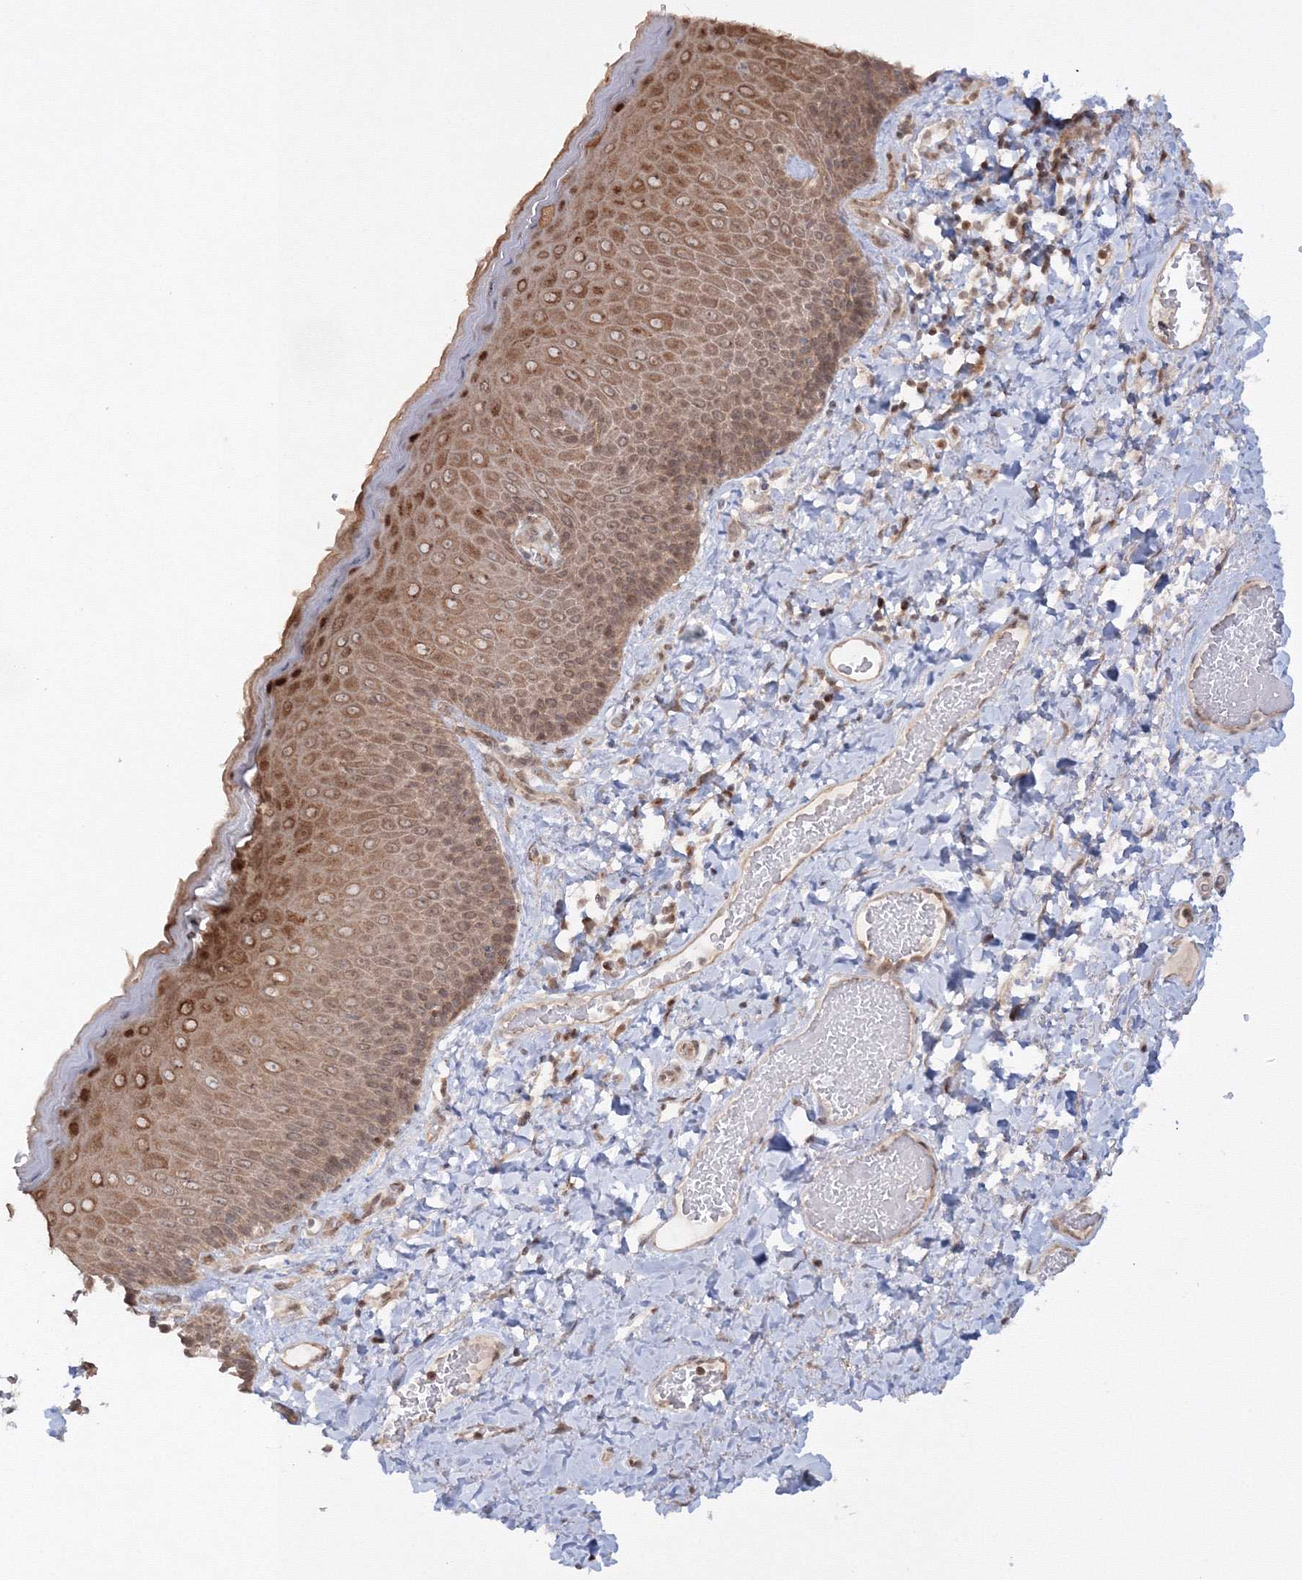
{"staining": {"intensity": "moderate", "quantity": ">75%", "location": "cytoplasmic/membranous,nuclear"}, "tissue": "skin", "cell_type": "Epidermal cells", "image_type": "normal", "snomed": [{"axis": "morphology", "description": "Normal tissue, NOS"}, {"axis": "topography", "description": "Anal"}], "caption": "This is an image of immunohistochemistry staining of normal skin, which shows moderate expression in the cytoplasmic/membranous,nuclear of epidermal cells.", "gene": "ZFAND6", "patient": {"sex": "male", "age": 69}}